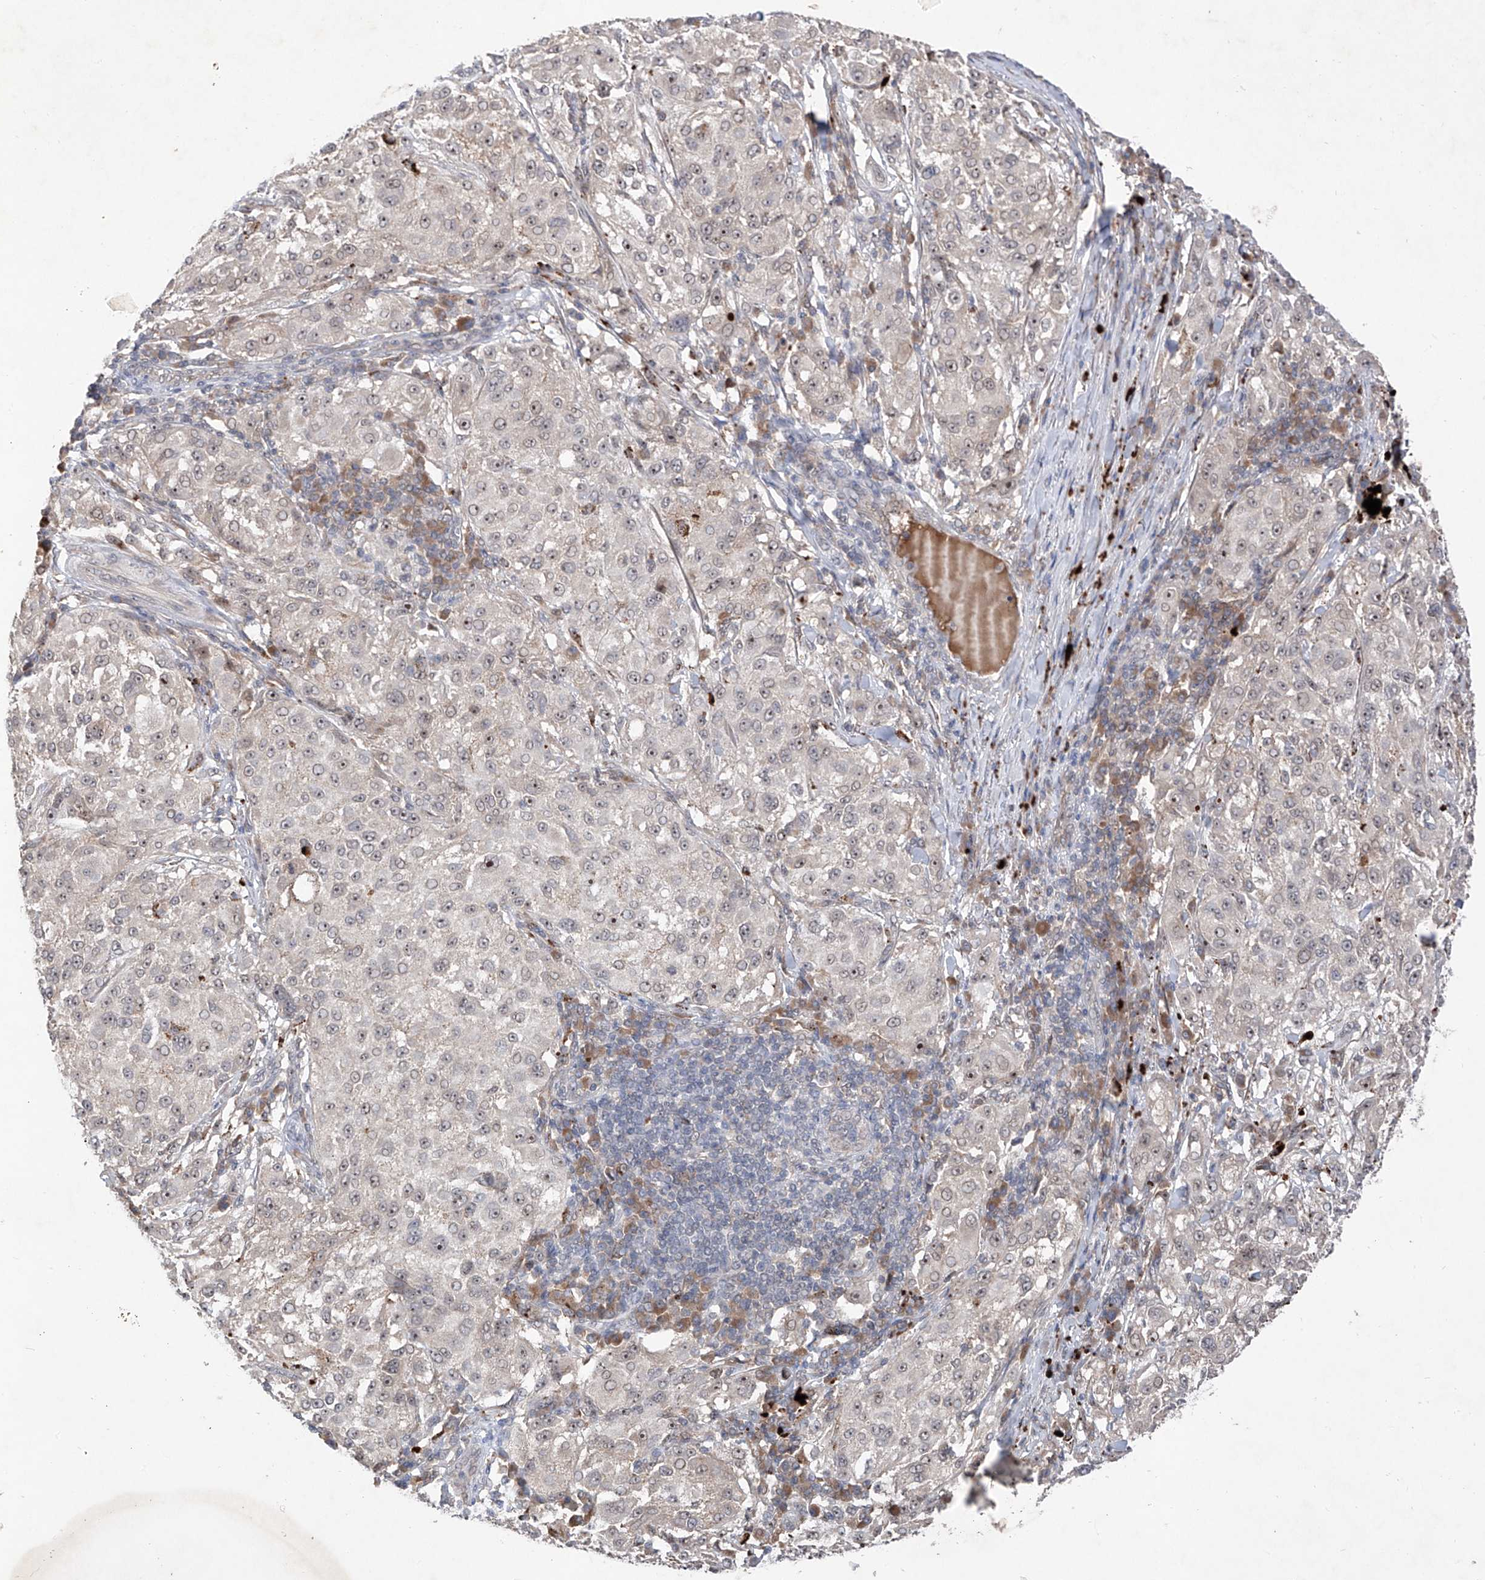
{"staining": {"intensity": "negative", "quantity": "none", "location": "none"}, "tissue": "melanoma", "cell_type": "Tumor cells", "image_type": "cancer", "snomed": [{"axis": "morphology", "description": "Necrosis, NOS"}, {"axis": "morphology", "description": "Malignant melanoma, NOS"}, {"axis": "topography", "description": "Skin"}], "caption": "Tumor cells show no significant expression in melanoma. (DAB (3,3'-diaminobenzidine) immunohistochemistry, high magnification).", "gene": "FAM135A", "patient": {"sex": "female", "age": 87}}